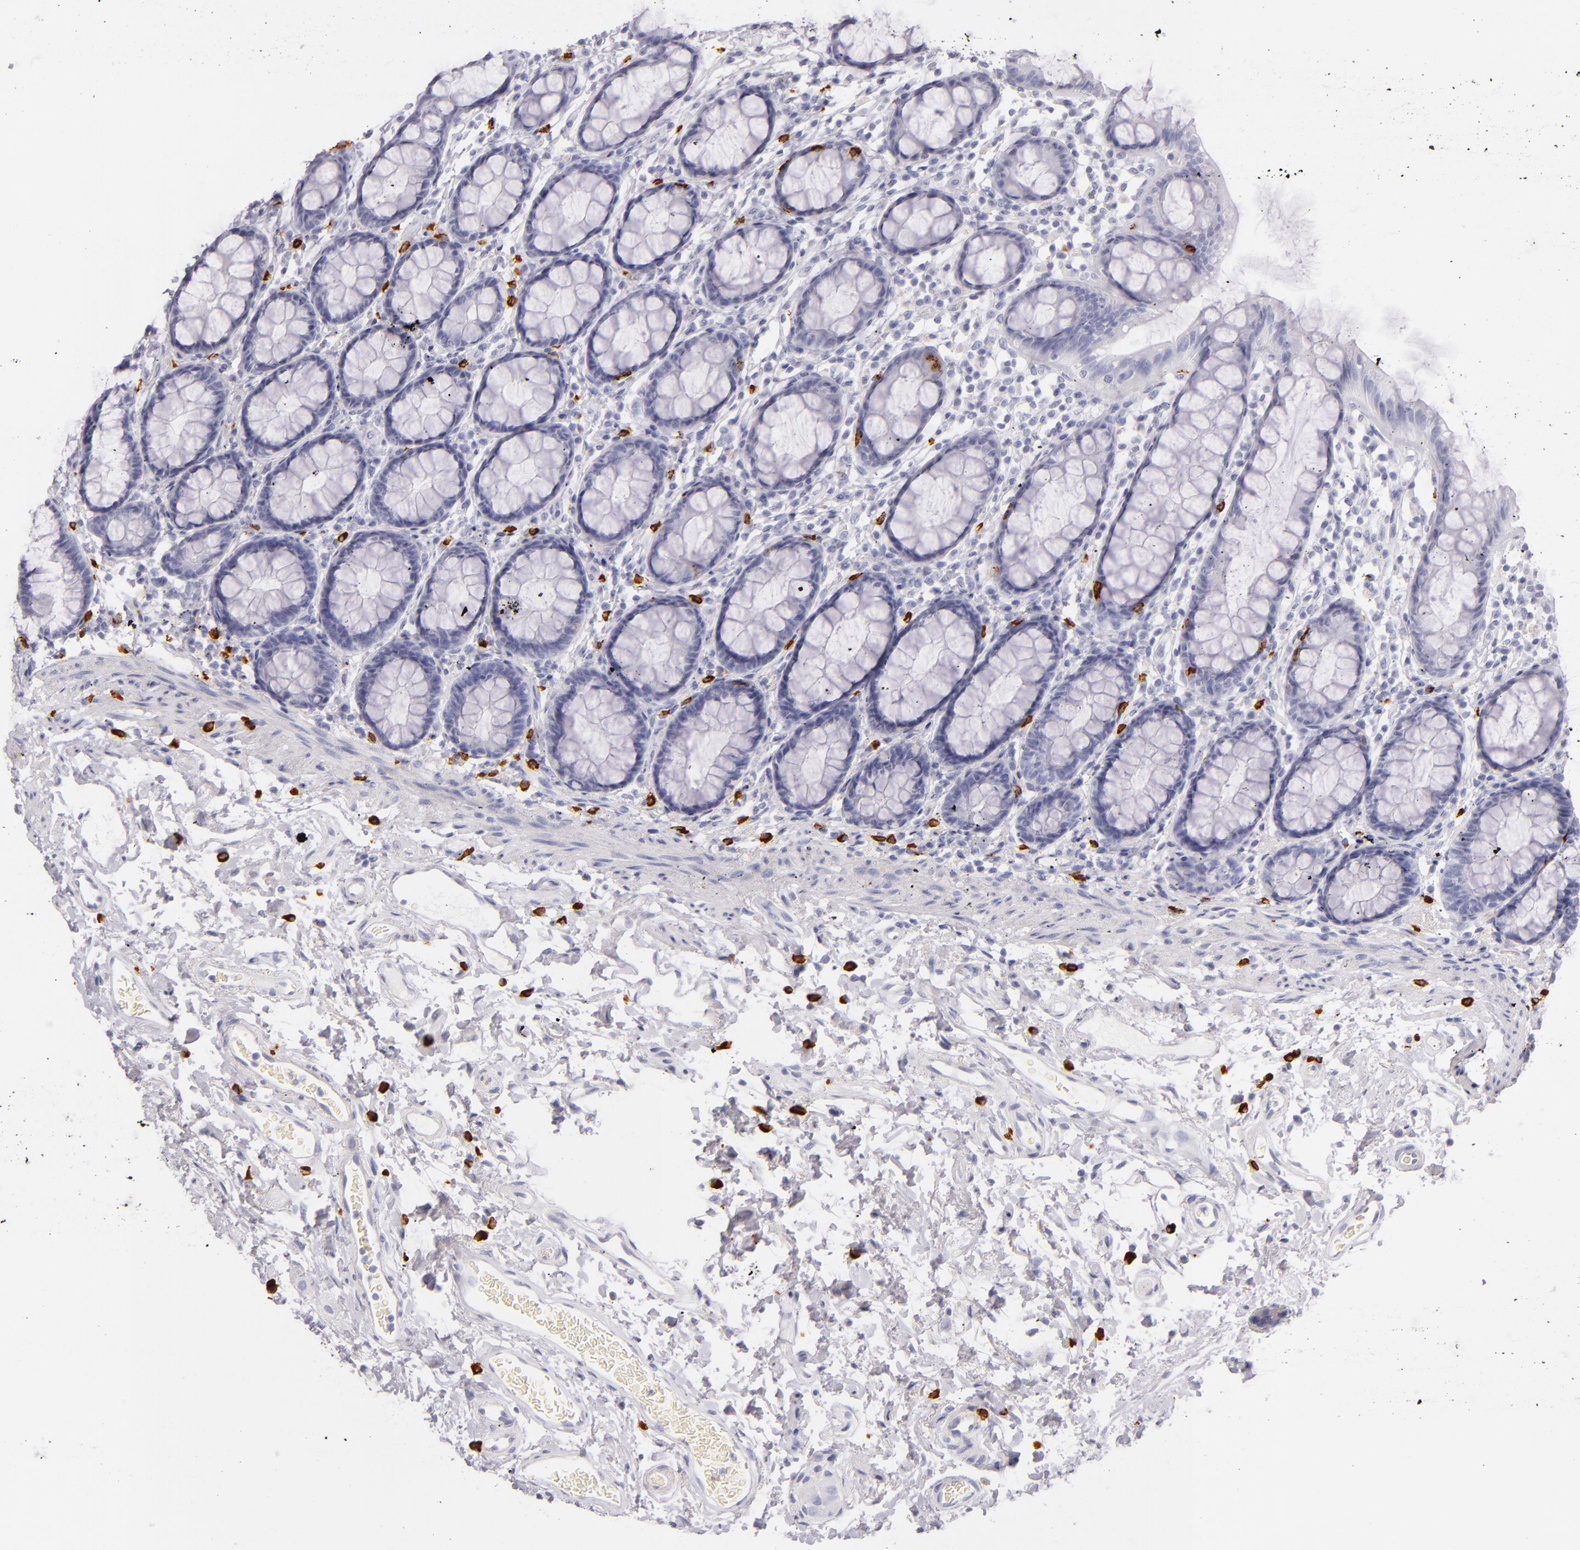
{"staining": {"intensity": "negative", "quantity": "none", "location": "none"}, "tissue": "rectum", "cell_type": "Glandular cells", "image_type": "normal", "snomed": [{"axis": "morphology", "description": "Normal tissue, NOS"}, {"axis": "topography", "description": "Rectum"}], "caption": "Rectum stained for a protein using immunohistochemistry exhibits no positivity glandular cells.", "gene": "TPSD1", "patient": {"sex": "male", "age": 92}}